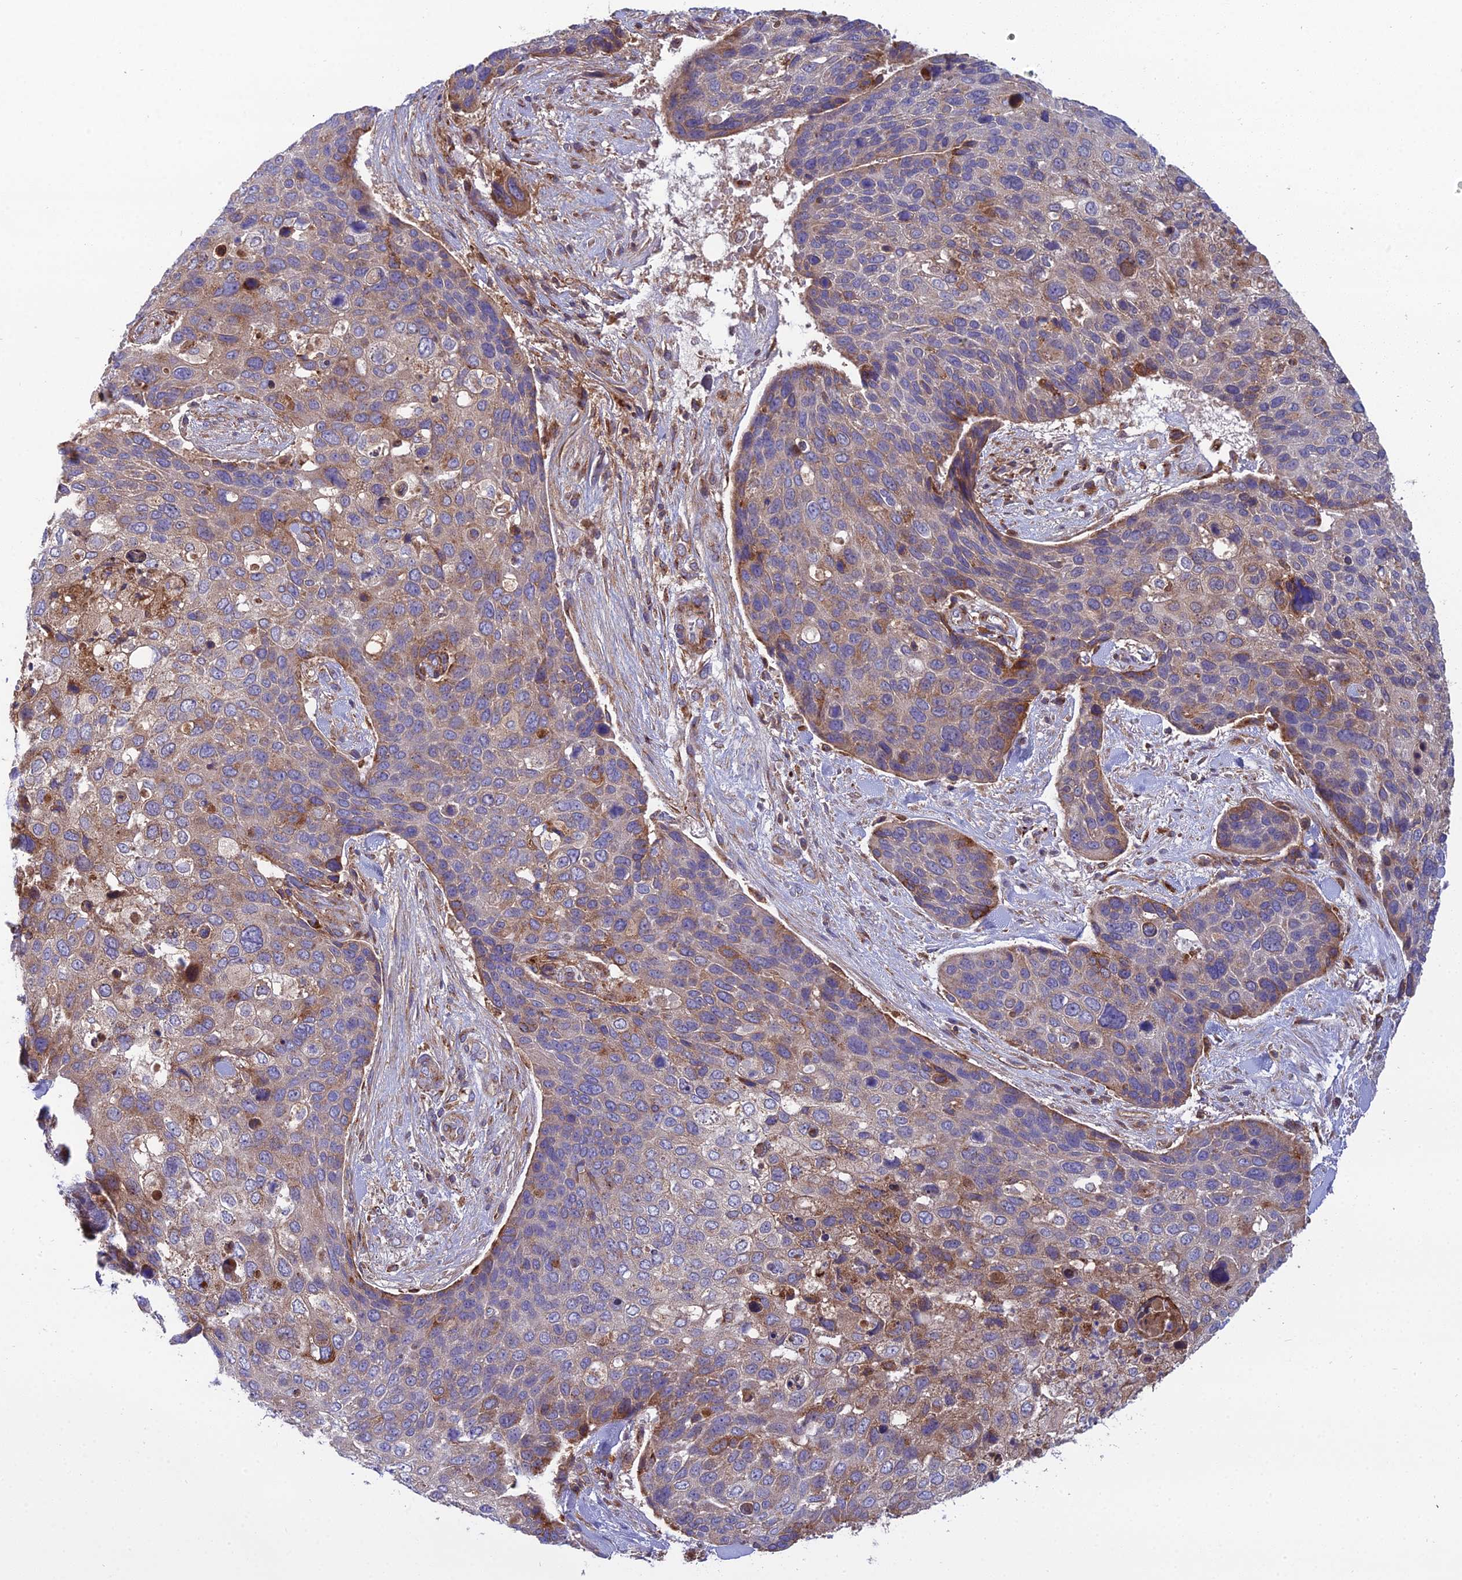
{"staining": {"intensity": "moderate", "quantity": "25%-75%", "location": "cytoplasmic/membranous"}, "tissue": "skin cancer", "cell_type": "Tumor cells", "image_type": "cancer", "snomed": [{"axis": "morphology", "description": "Basal cell carcinoma"}, {"axis": "topography", "description": "Skin"}], "caption": "Human skin cancer (basal cell carcinoma) stained for a protein (brown) exhibits moderate cytoplasmic/membranous positive staining in about 25%-75% of tumor cells.", "gene": "LNPEP", "patient": {"sex": "female", "age": 74}}